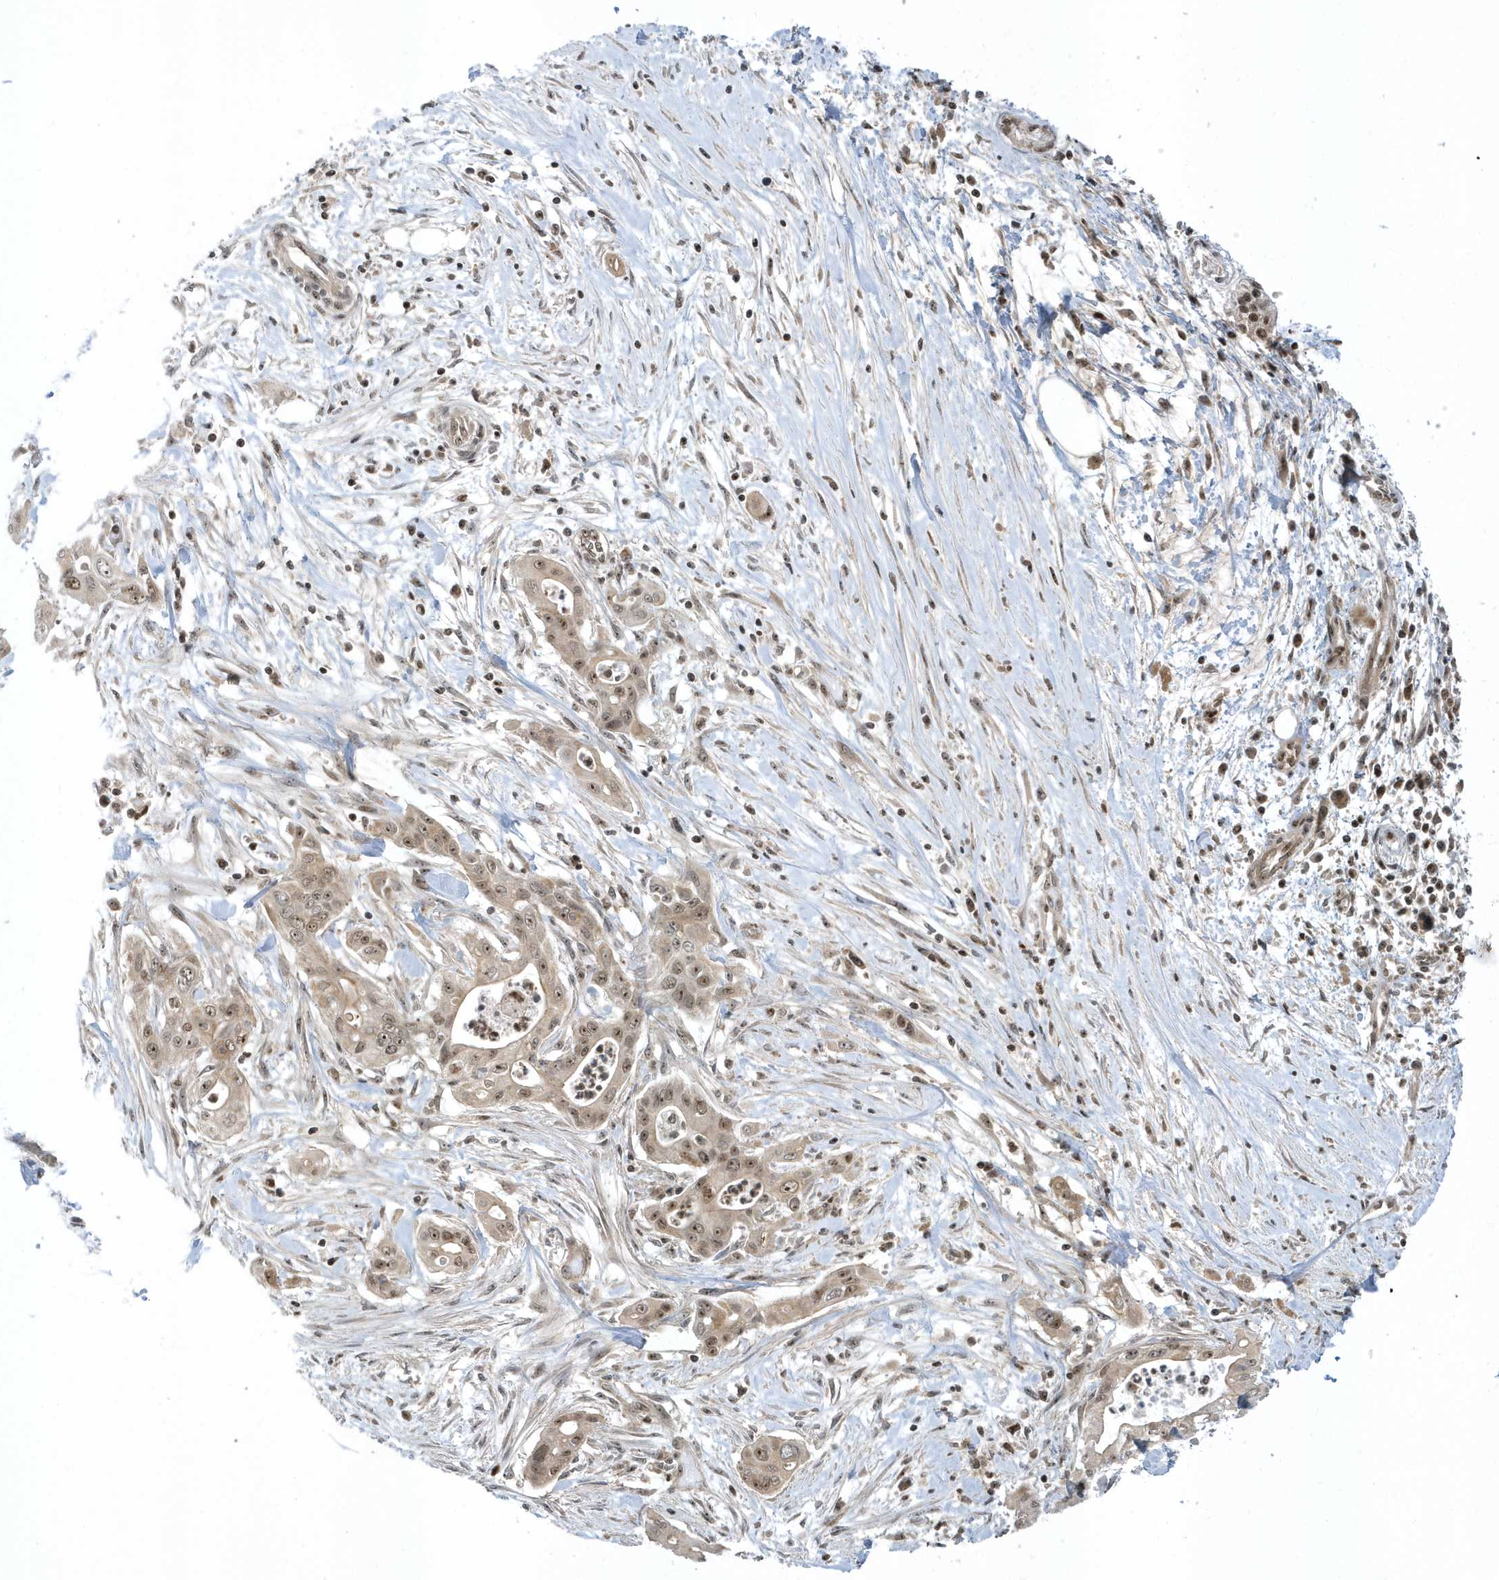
{"staining": {"intensity": "moderate", "quantity": ">75%", "location": "nuclear"}, "tissue": "pancreatic cancer", "cell_type": "Tumor cells", "image_type": "cancer", "snomed": [{"axis": "morphology", "description": "Adenocarcinoma, NOS"}, {"axis": "topography", "description": "Pancreas"}], "caption": "A brown stain labels moderate nuclear positivity of a protein in human pancreatic cancer tumor cells. The protein is shown in brown color, while the nuclei are stained blue.", "gene": "ZNF740", "patient": {"sex": "male", "age": 58}}